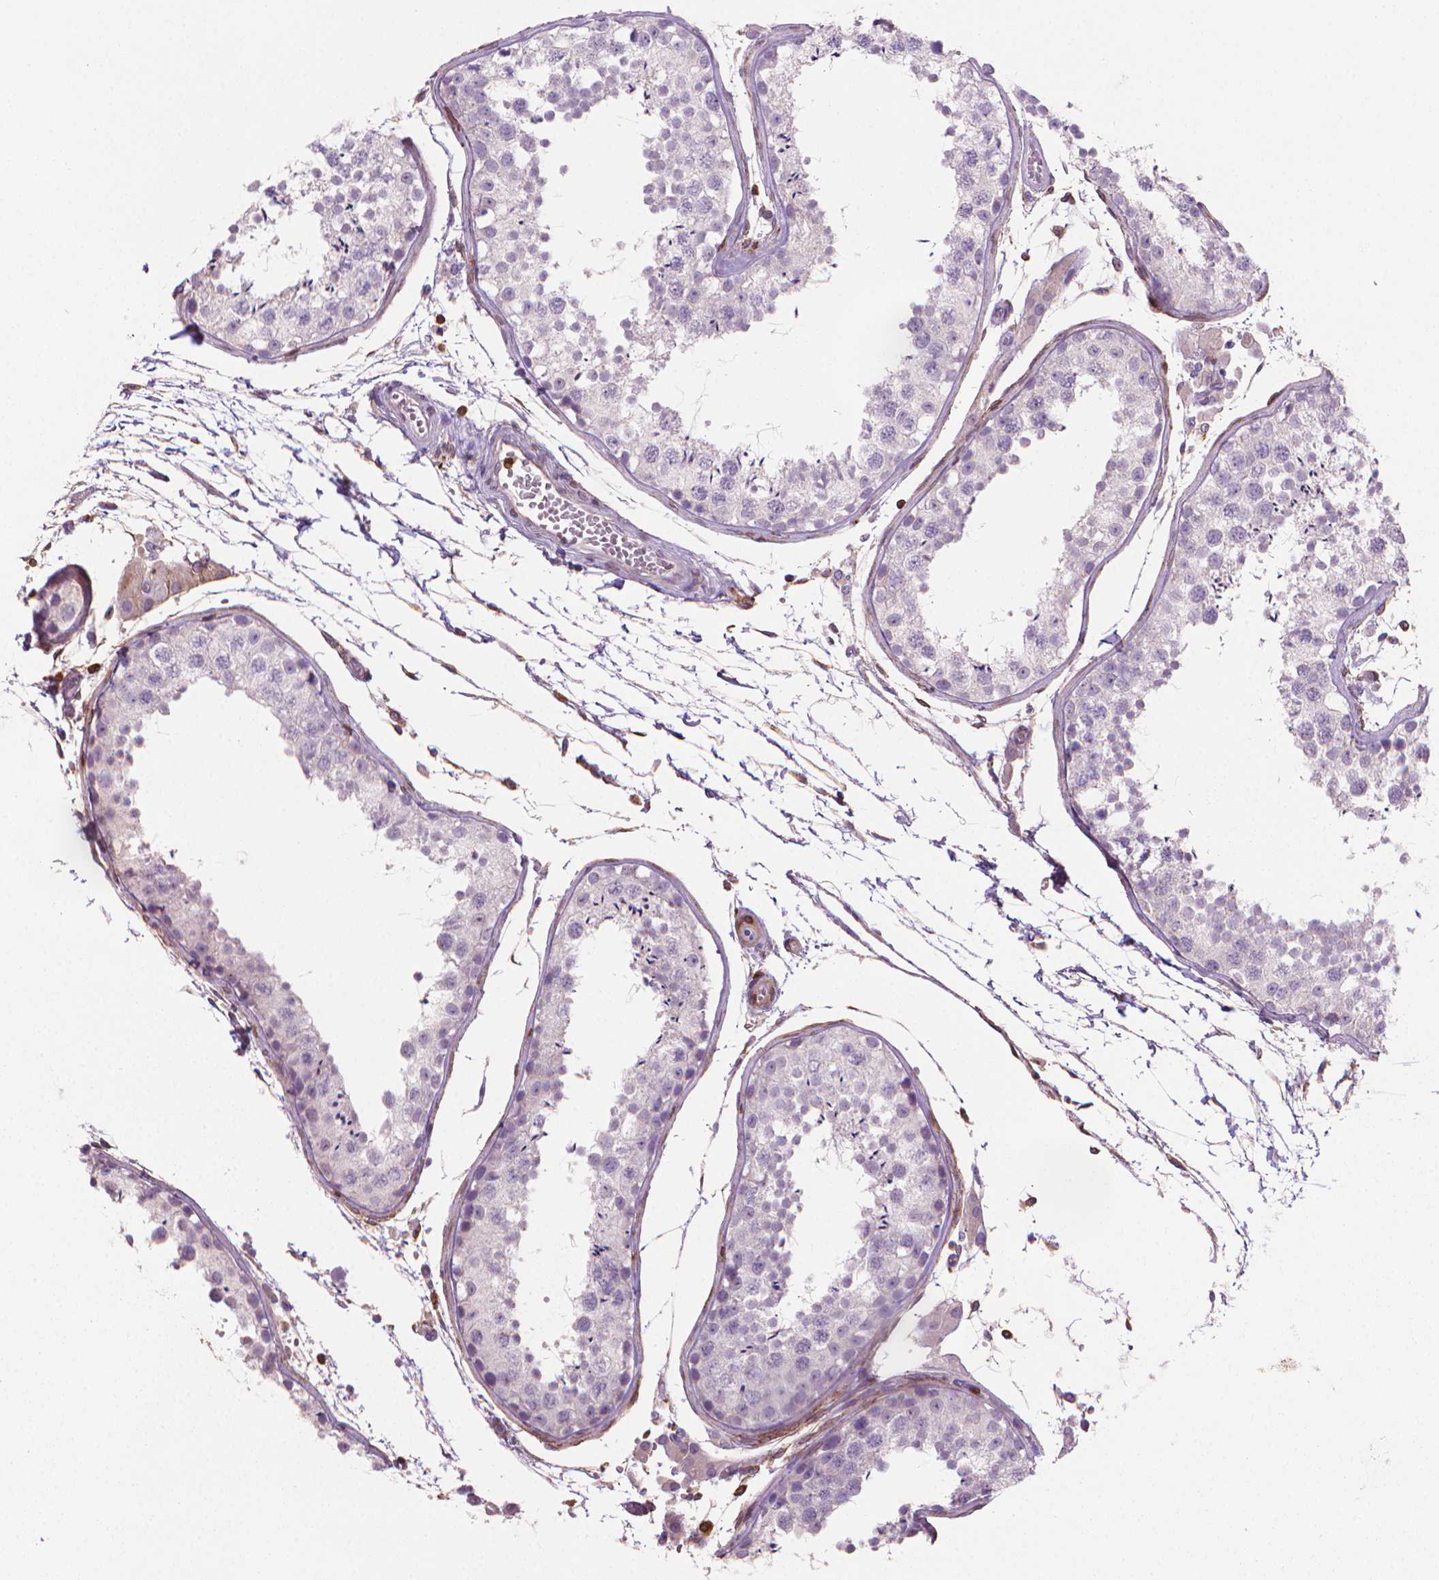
{"staining": {"intensity": "negative", "quantity": "none", "location": "none"}, "tissue": "testis", "cell_type": "Cells in seminiferous ducts", "image_type": "normal", "snomed": [{"axis": "morphology", "description": "Normal tissue, NOS"}, {"axis": "topography", "description": "Testis"}], "caption": "The image shows no staining of cells in seminiferous ducts in benign testis.", "gene": "BCL2", "patient": {"sex": "male", "age": 29}}